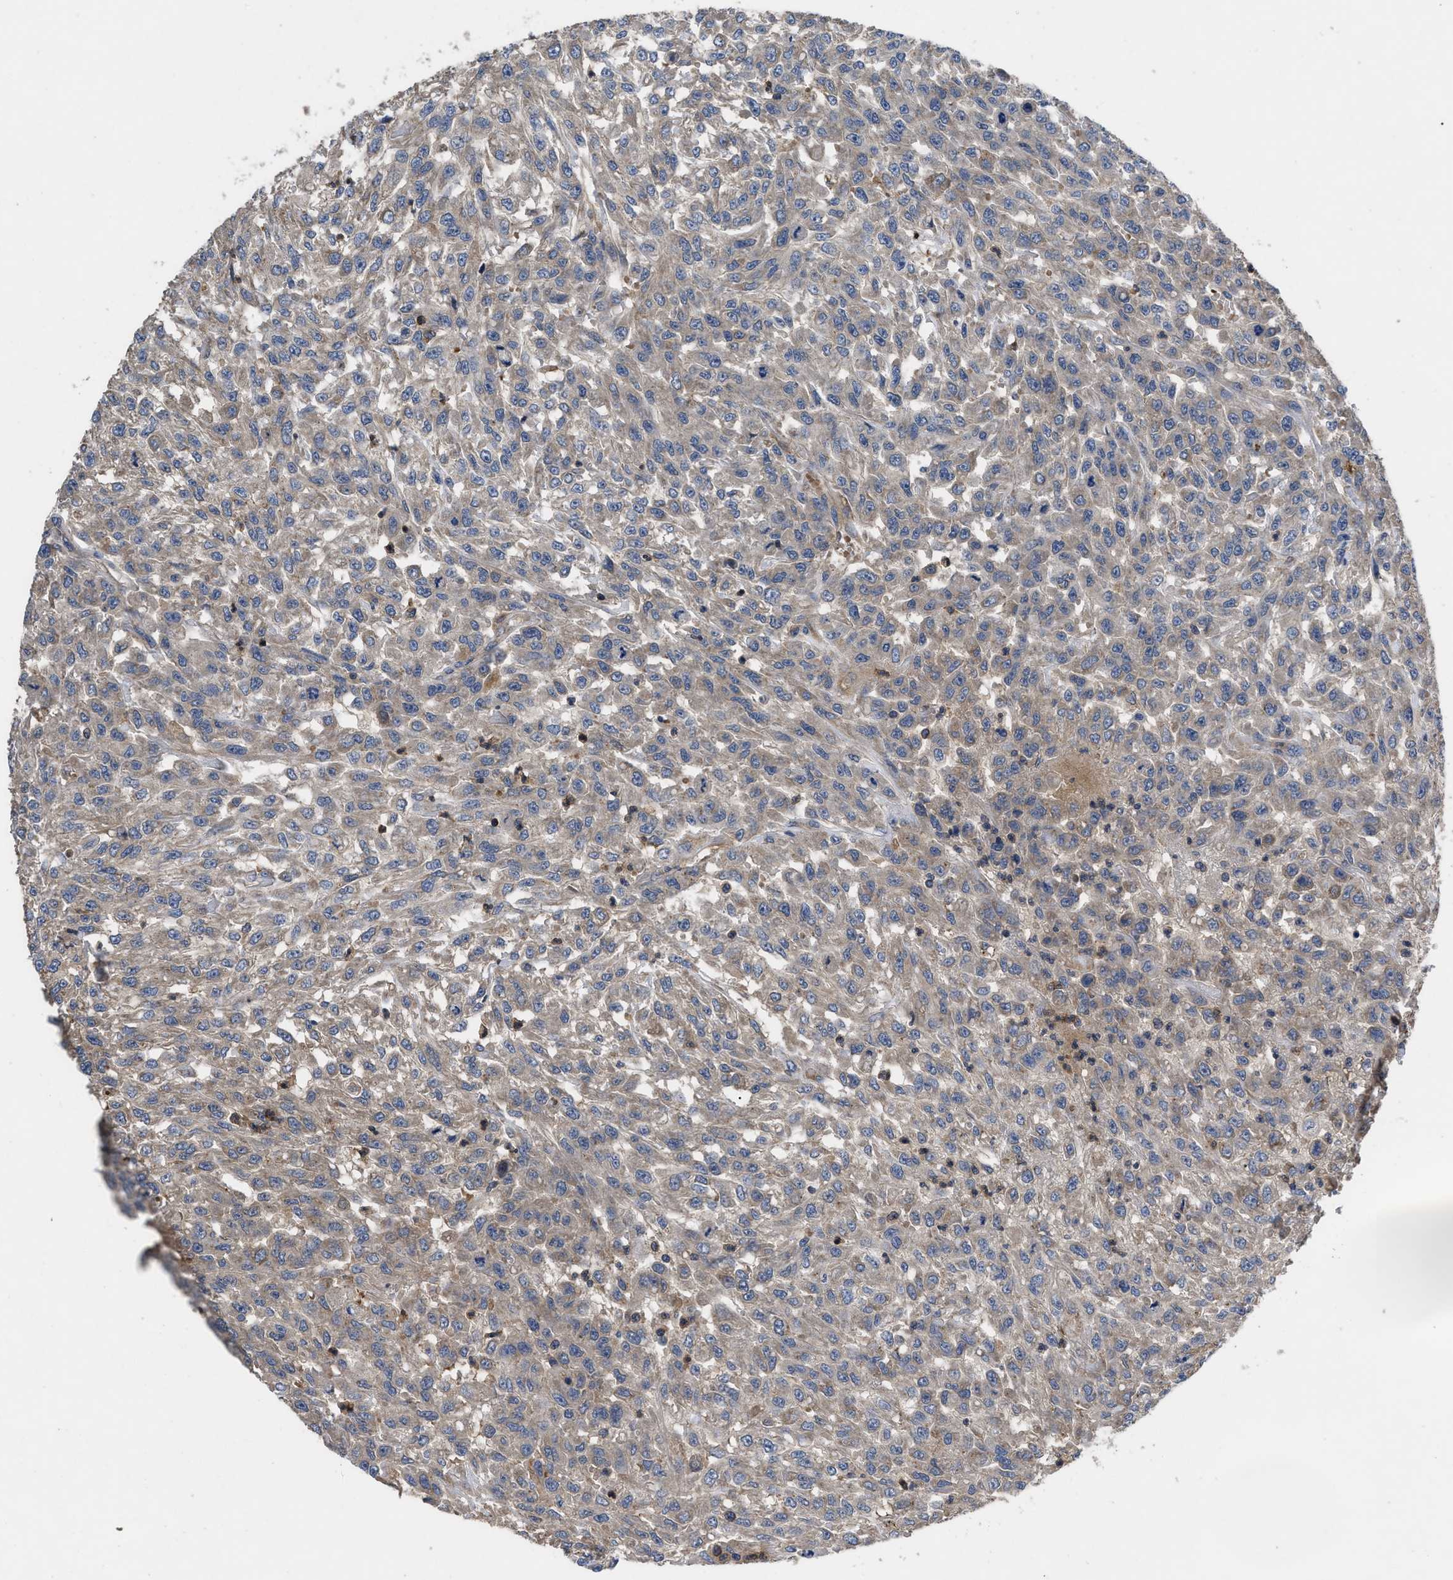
{"staining": {"intensity": "moderate", "quantity": "25%-75%", "location": "cytoplasmic/membranous"}, "tissue": "urothelial cancer", "cell_type": "Tumor cells", "image_type": "cancer", "snomed": [{"axis": "morphology", "description": "Urothelial carcinoma, High grade"}, {"axis": "topography", "description": "Urinary bladder"}], "caption": "High-magnification brightfield microscopy of high-grade urothelial carcinoma stained with DAB (3,3'-diaminobenzidine) (brown) and counterstained with hematoxylin (blue). tumor cells exhibit moderate cytoplasmic/membranous staining is present in about25%-75% of cells.", "gene": "YBEY", "patient": {"sex": "male", "age": 46}}